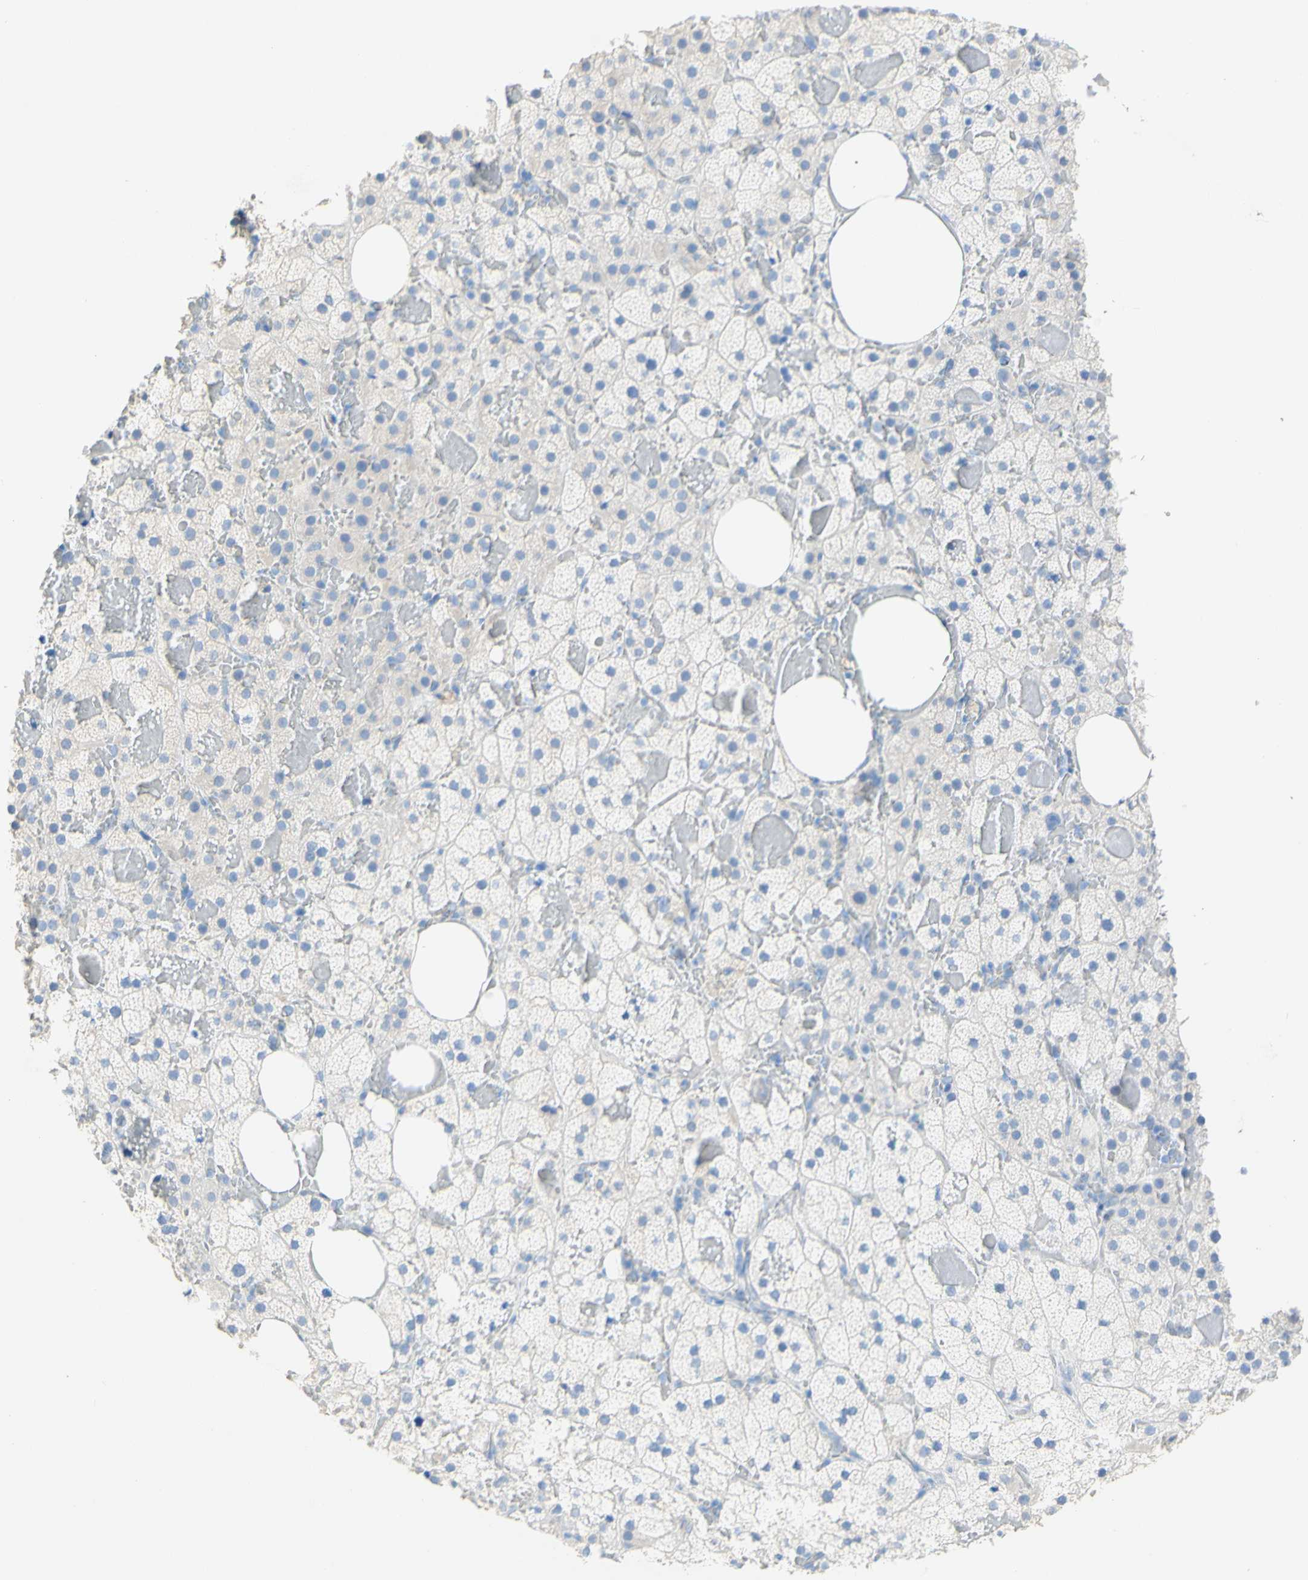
{"staining": {"intensity": "negative", "quantity": "none", "location": "none"}, "tissue": "adrenal gland", "cell_type": "Glandular cells", "image_type": "normal", "snomed": [{"axis": "morphology", "description": "Normal tissue, NOS"}, {"axis": "topography", "description": "Adrenal gland"}], "caption": "IHC of normal adrenal gland reveals no positivity in glandular cells.", "gene": "DSC2", "patient": {"sex": "female", "age": 59}}